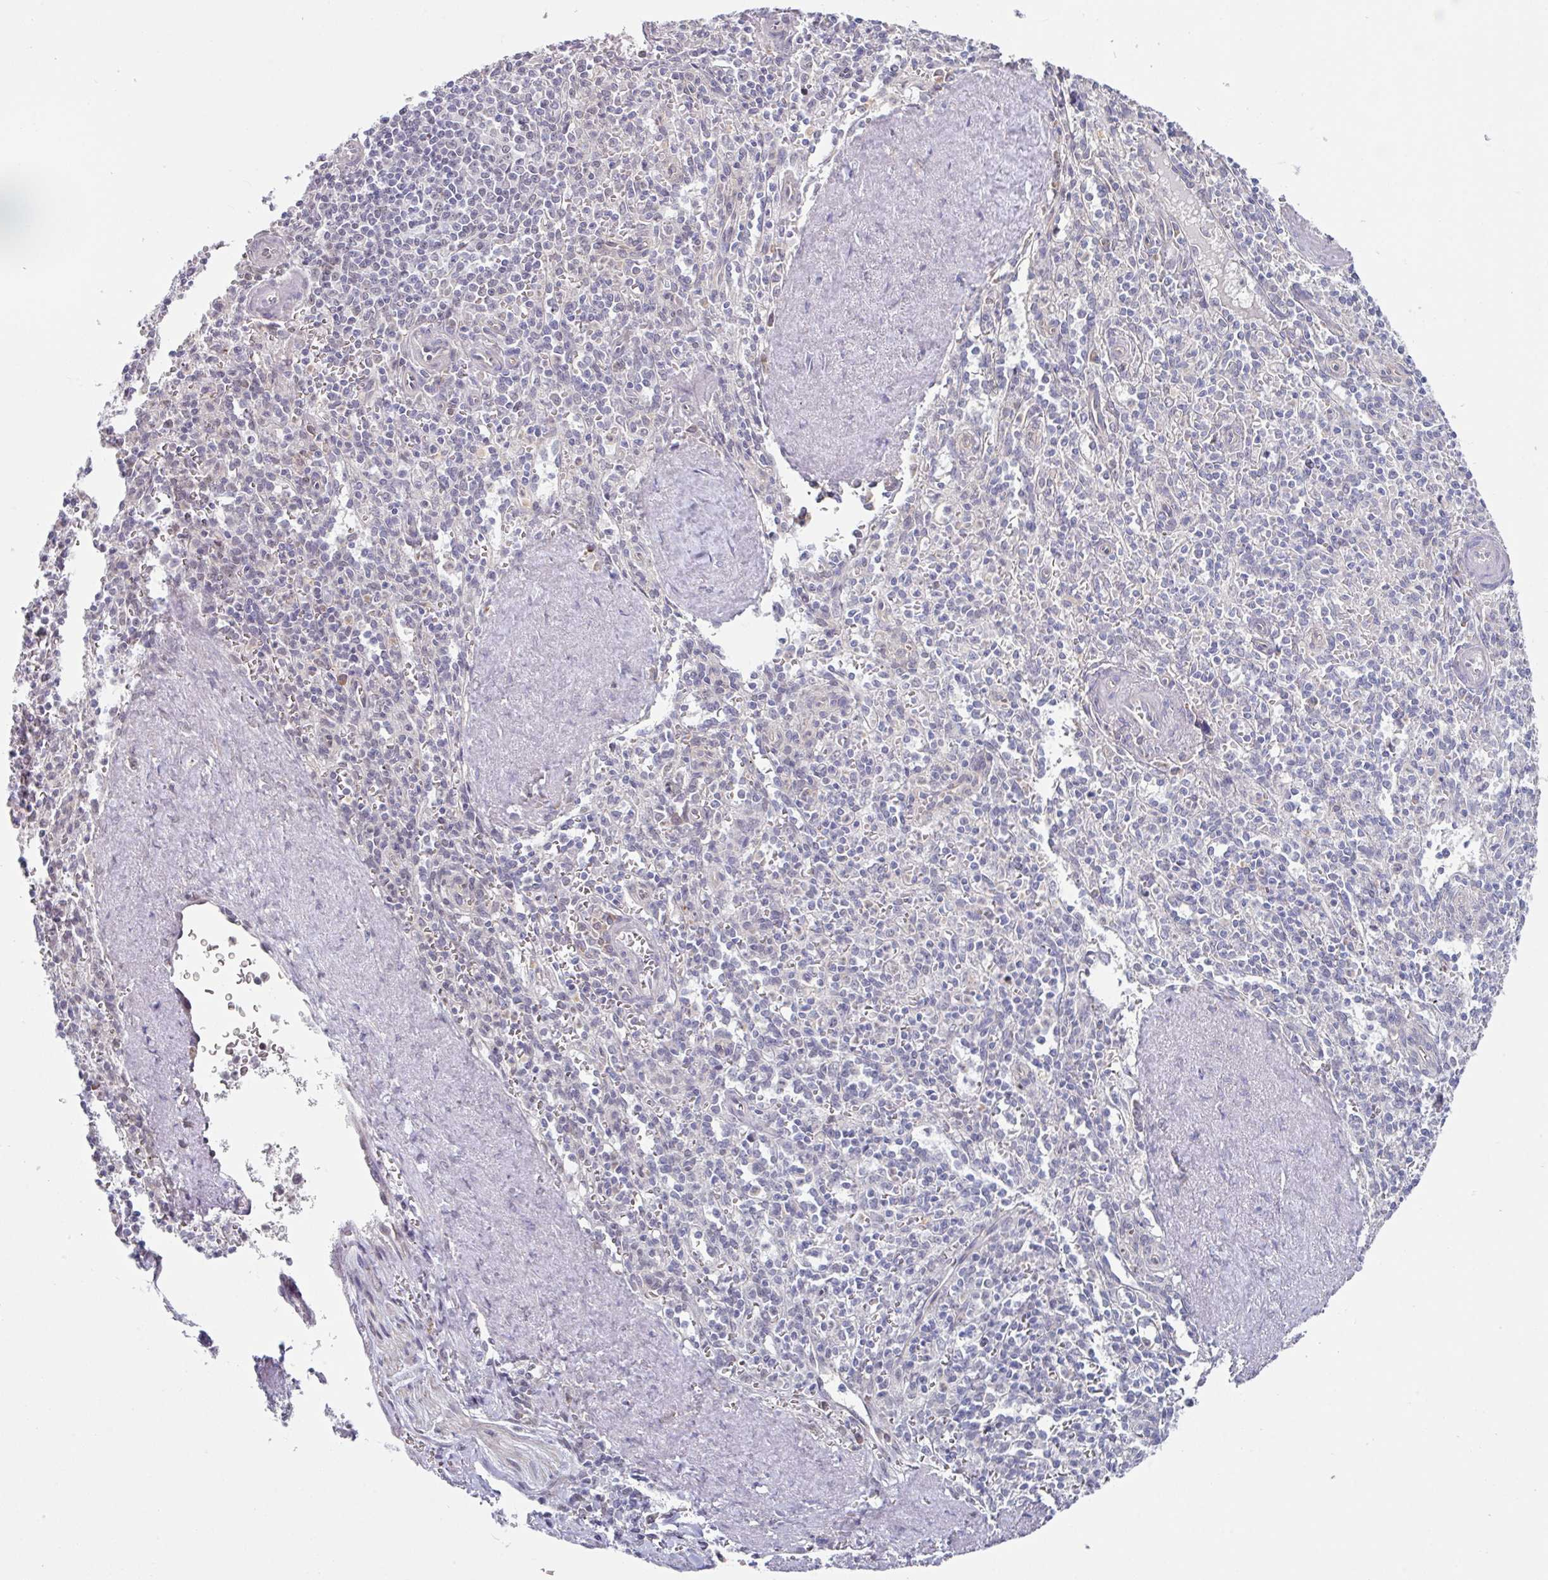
{"staining": {"intensity": "negative", "quantity": "none", "location": "none"}, "tissue": "spleen", "cell_type": "Cells in red pulp", "image_type": "normal", "snomed": [{"axis": "morphology", "description": "Normal tissue, NOS"}, {"axis": "topography", "description": "Spleen"}], "caption": "The histopathology image displays no significant expression in cells in red pulp of spleen. The staining is performed using DAB (3,3'-diaminobenzidine) brown chromogen with nuclei counter-stained in using hematoxylin.", "gene": "TMED5", "patient": {"sex": "female", "age": 70}}